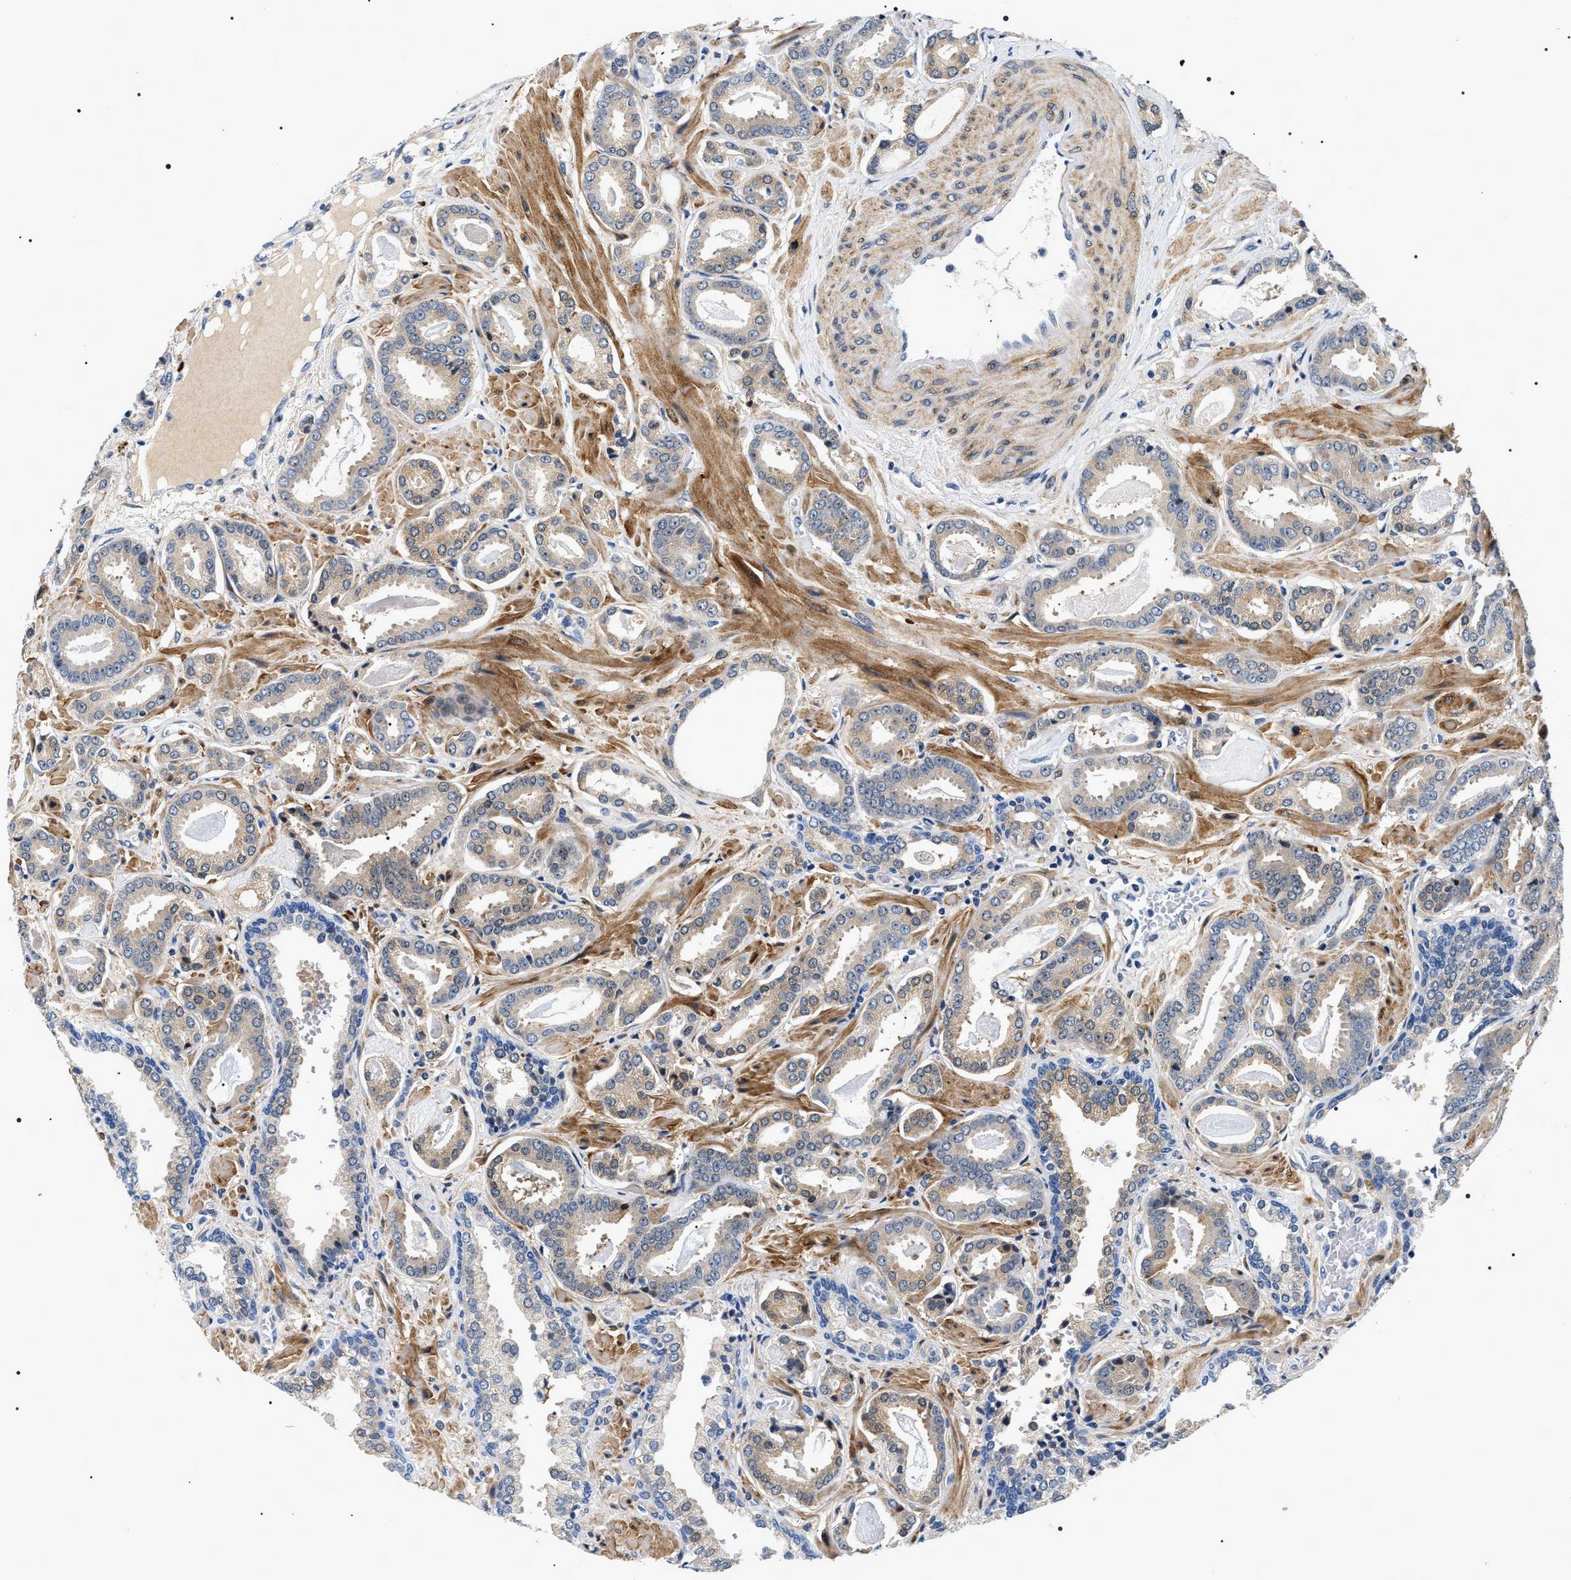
{"staining": {"intensity": "weak", "quantity": "25%-75%", "location": "cytoplasmic/membranous"}, "tissue": "prostate cancer", "cell_type": "Tumor cells", "image_type": "cancer", "snomed": [{"axis": "morphology", "description": "Adenocarcinoma, Low grade"}, {"axis": "topography", "description": "Prostate"}], "caption": "Weak cytoplasmic/membranous protein expression is identified in about 25%-75% of tumor cells in low-grade adenocarcinoma (prostate).", "gene": "BAG2", "patient": {"sex": "male", "age": 53}}